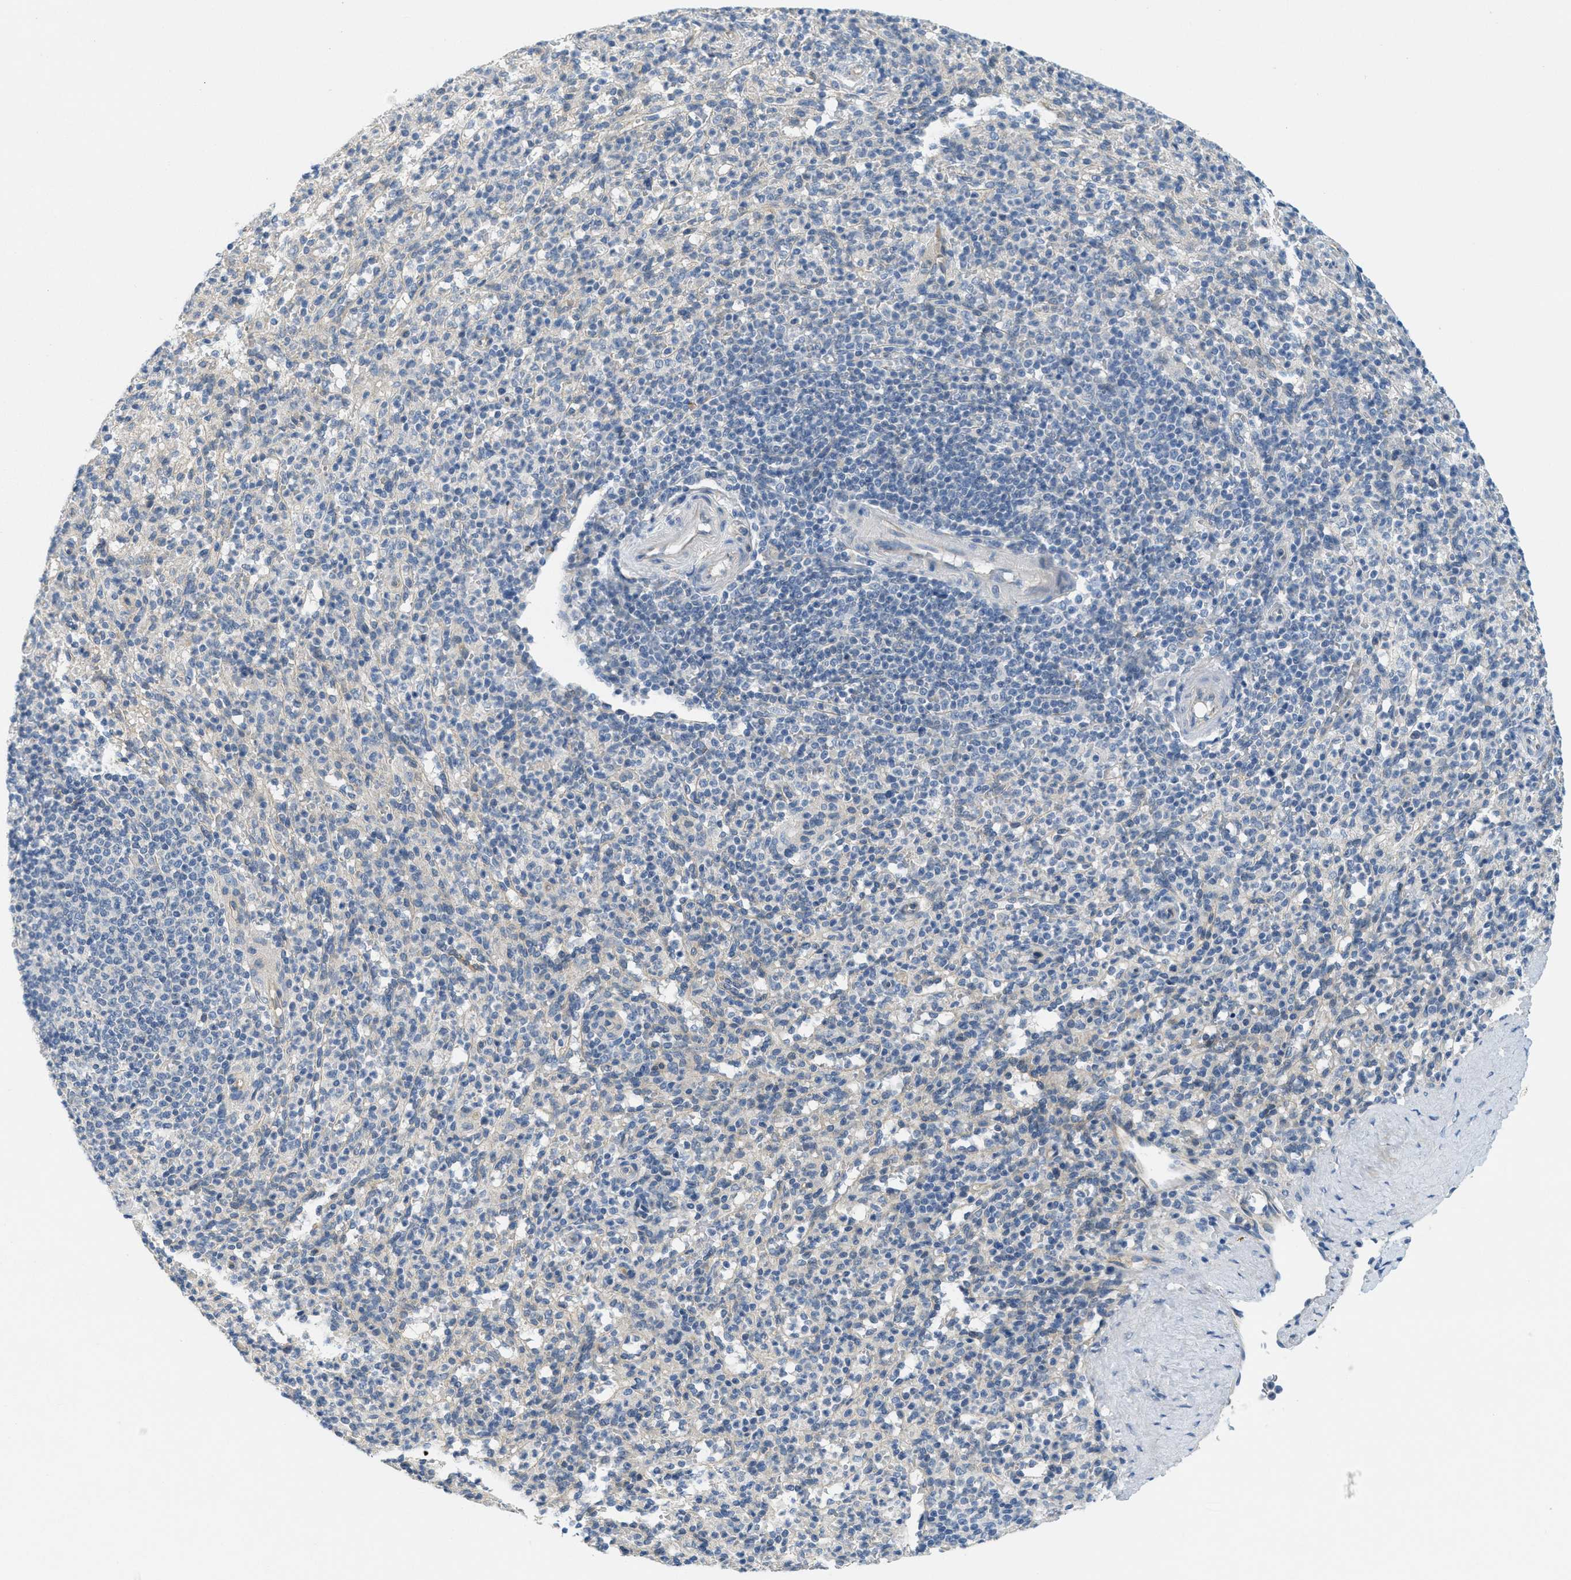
{"staining": {"intensity": "weak", "quantity": "25%-75%", "location": "cytoplasmic/membranous"}, "tissue": "spleen", "cell_type": "Cells in red pulp", "image_type": "normal", "snomed": [{"axis": "morphology", "description": "Normal tissue, NOS"}, {"axis": "topography", "description": "Spleen"}], "caption": "Protein analysis of benign spleen demonstrates weak cytoplasmic/membranous positivity in about 25%-75% of cells in red pulp.", "gene": "ZFYVE9", "patient": {"sex": "male", "age": 36}}